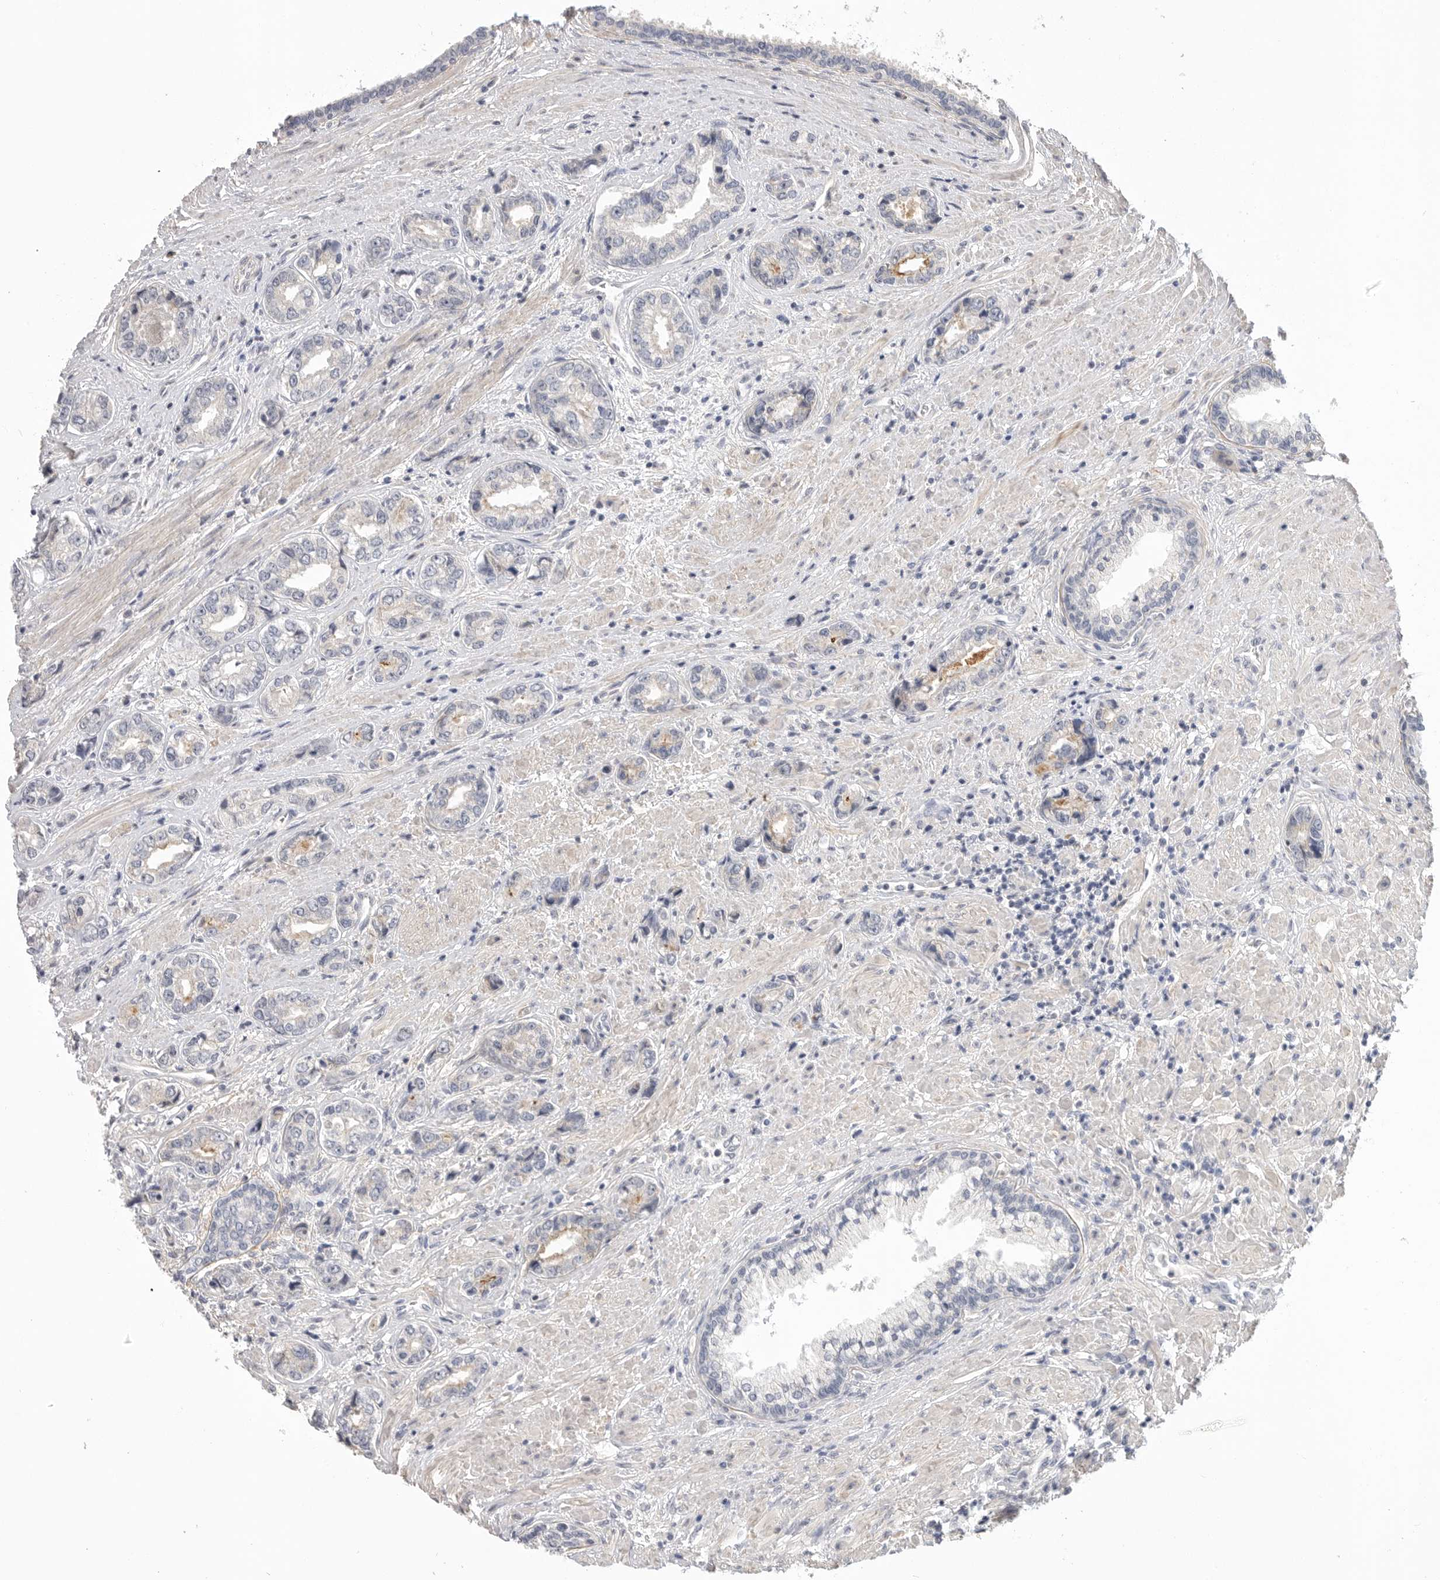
{"staining": {"intensity": "negative", "quantity": "none", "location": "none"}, "tissue": "prostate cancer", "cell_type": "Tumor cells", "image_type": "cancer", "snomed": [{"axis": "morphology", "description": "Adenocarcinoma, High grade"}, {"axis": "topography", "description": "Prostate"}], "caption": "The micrograph shows no staining of tumor cells in prostate adenocarcinoma (high-grade). (DAB (3,3'-diaminobenzidine) IHC, high magnification).", "gene": "FBN2", "patient": {"sex": "male", "age": 61}}